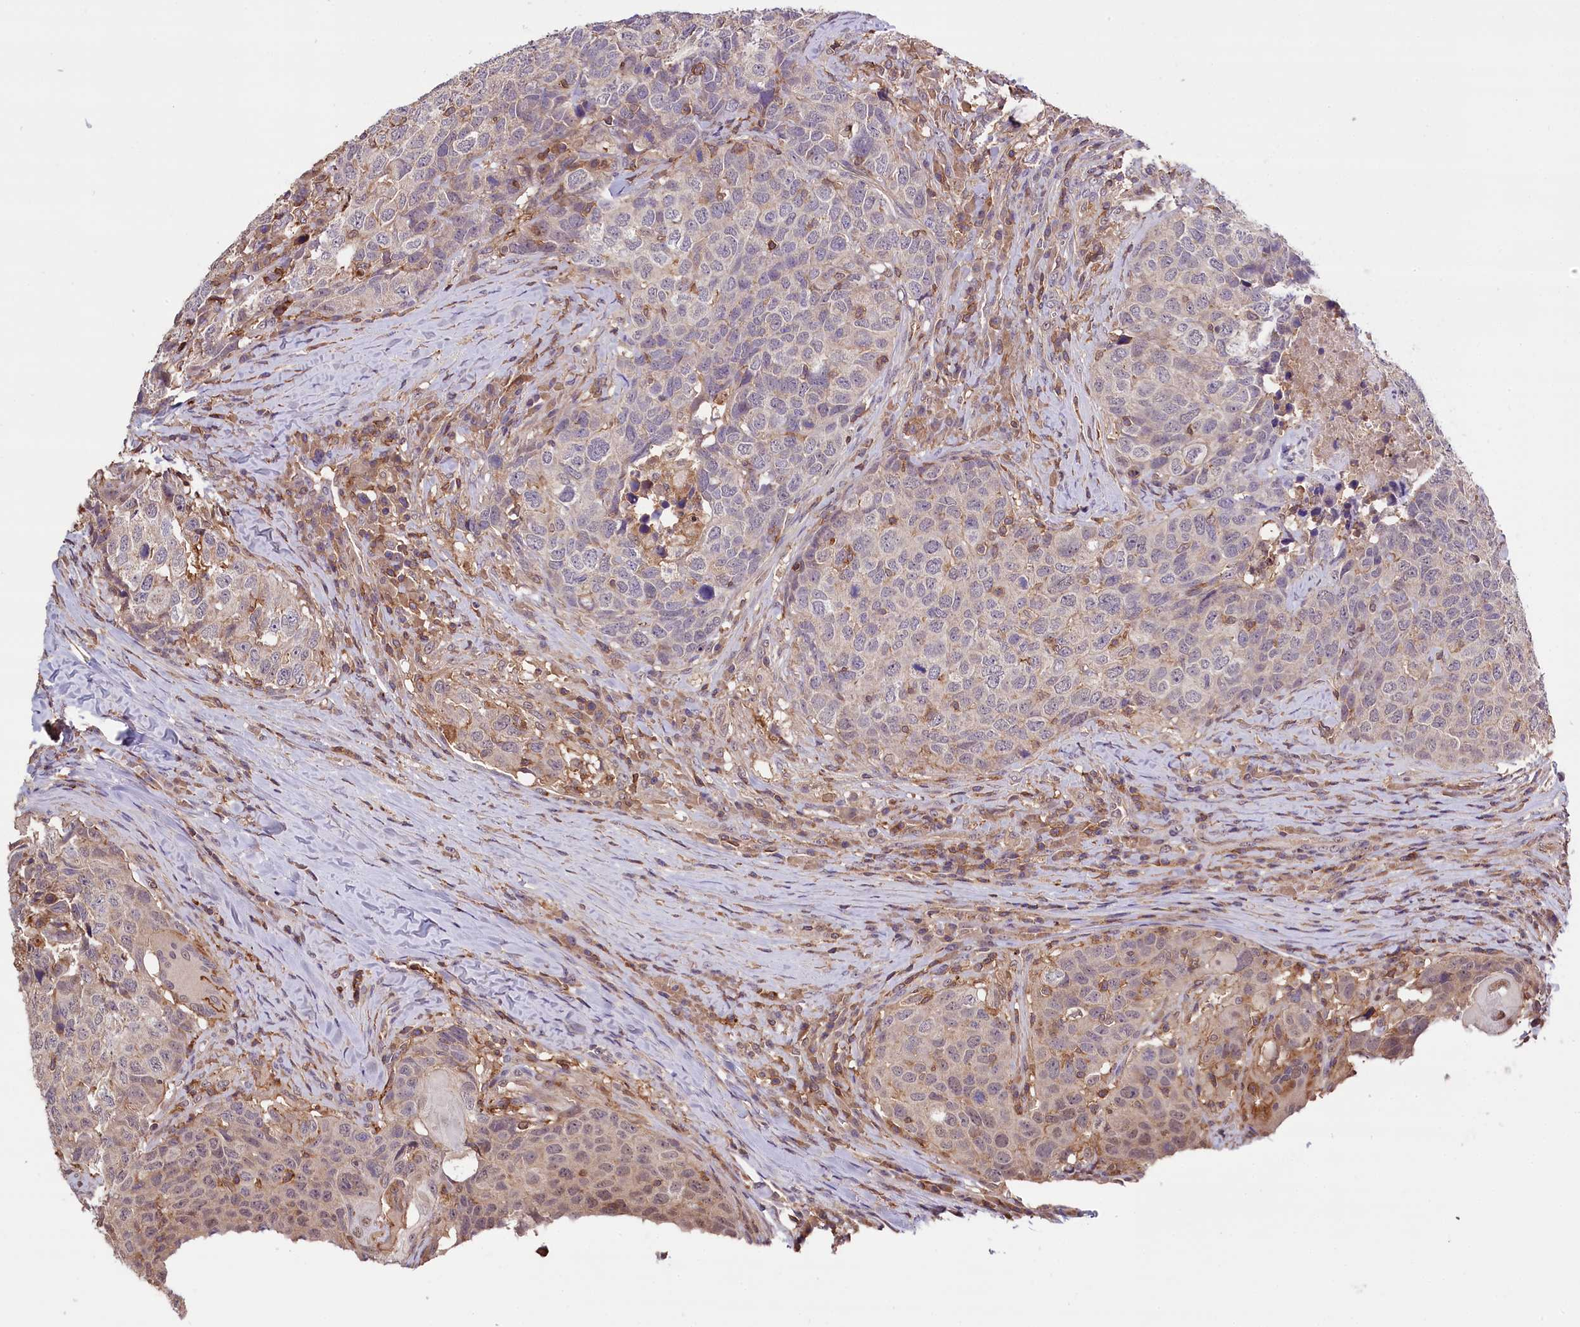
{"staining": {"intensity": "weak", "quantity": "<25%", "location": "nuclear"}, "tissue": "head and neck cancer", "cell_type": "Tumor cells", "image_type": "cancer", "snomed": [{"axis": "morphology", "description": "Squamous cell carcinoma, NOS"}, {"axis": "topography", "description": "Head-Neck"}], "caption": "Immunohistochemical staining of human squamous cell carcinoma (head and neck) reveals no significant positivity in tumor cells. (Stains: DAB (3,3'-diaminobenzidine) immunohistochemistry (IHC) with hematoxylin counter stain, Microscopy: brightfield microscopy at high magnification).", "gene": "SKIDA1", "patient": {"sex": "male", "age": 66}}